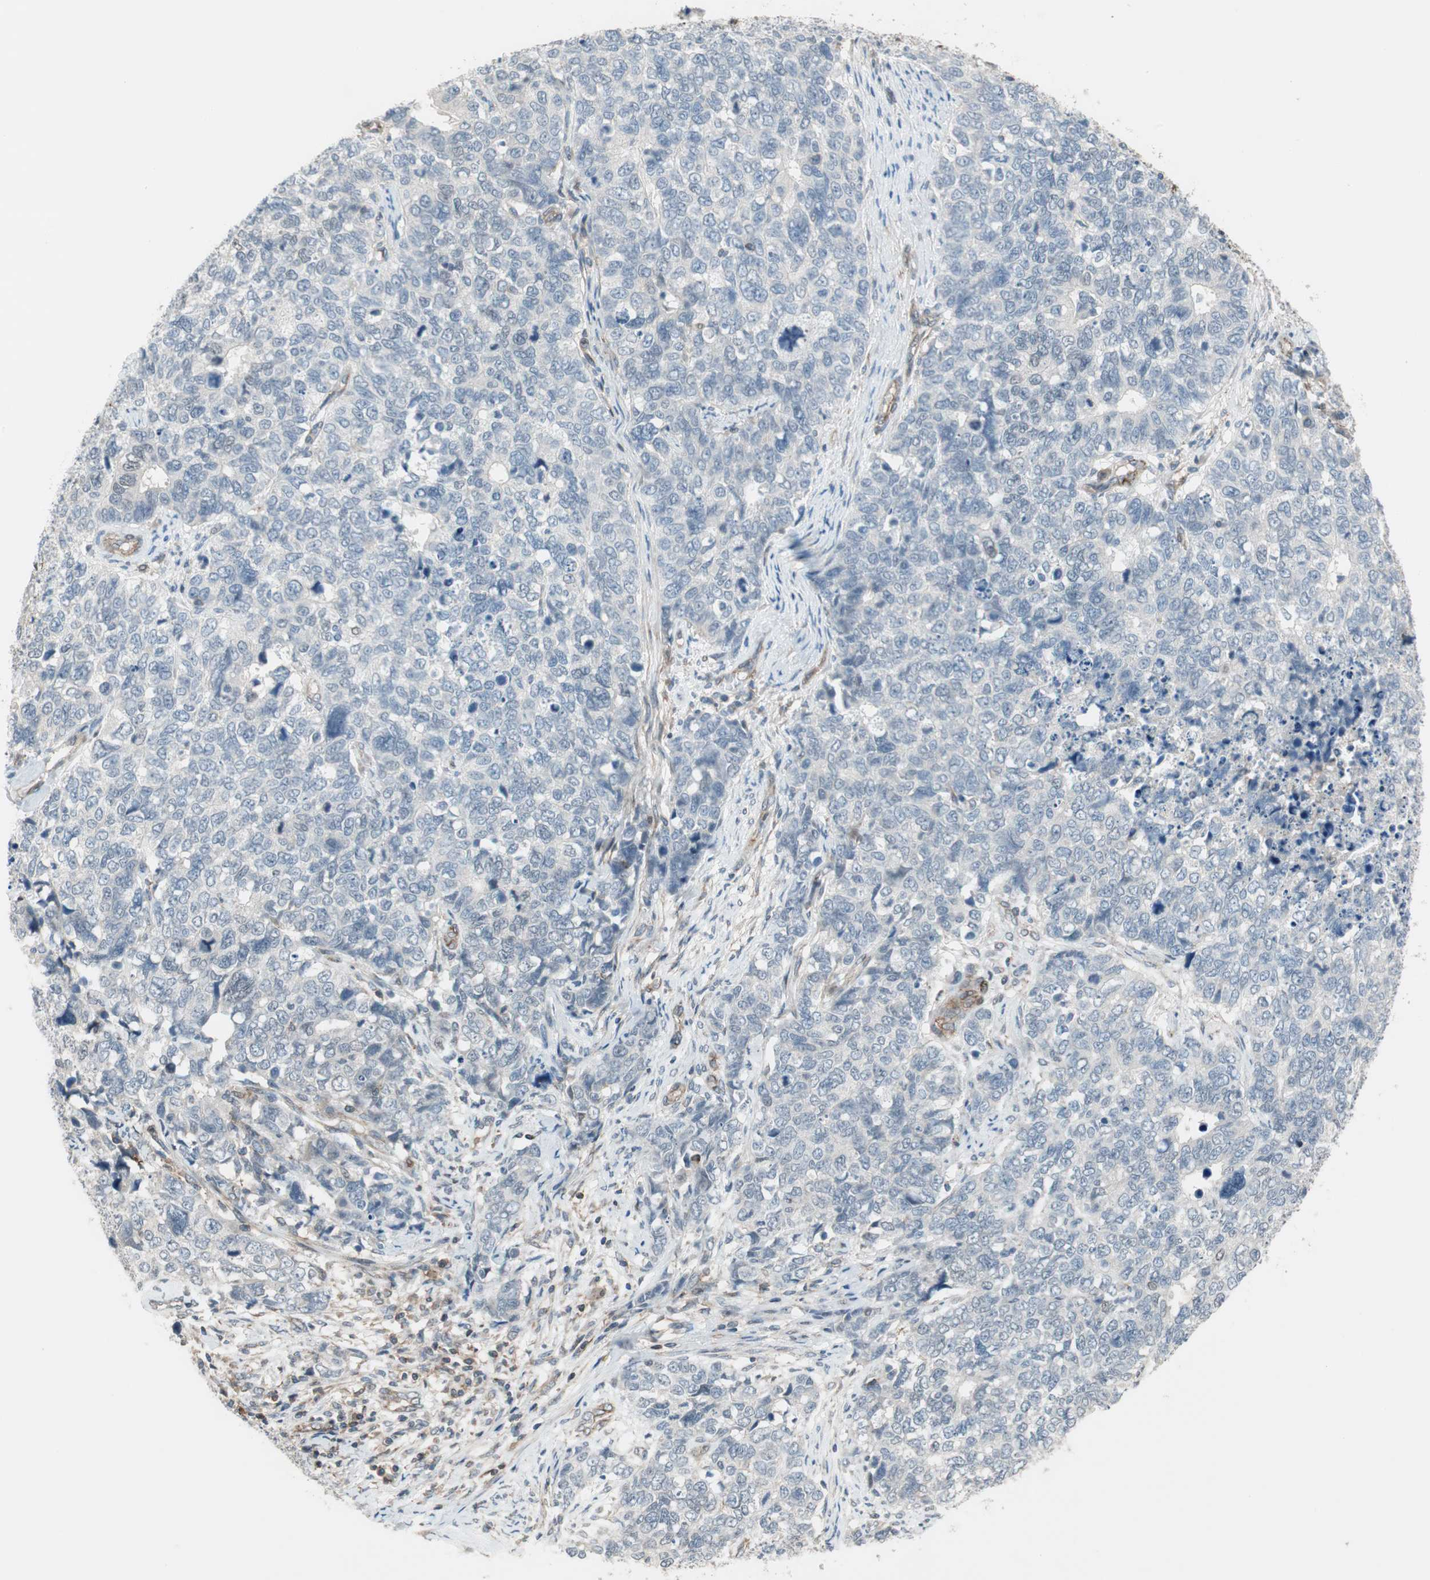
{"staining": {"intensity": "negative", "quantity": "none", "location": "none"}, "tissue": "cervical cancer", "cell_type": "Tumor cells", "image_type": "cancer", "snomed": [{"axis": "morphology", "description": "Squamous cell carcinoma, NOS"}, {"axis": "topography", "description": "Cervix"}], "caption": "Tumor cells are negative for protein expression in human cervical cancer (squamous cell carcinoma).", "gene": "GRHL1", "patient": {"sex": "female", "age": 63}}